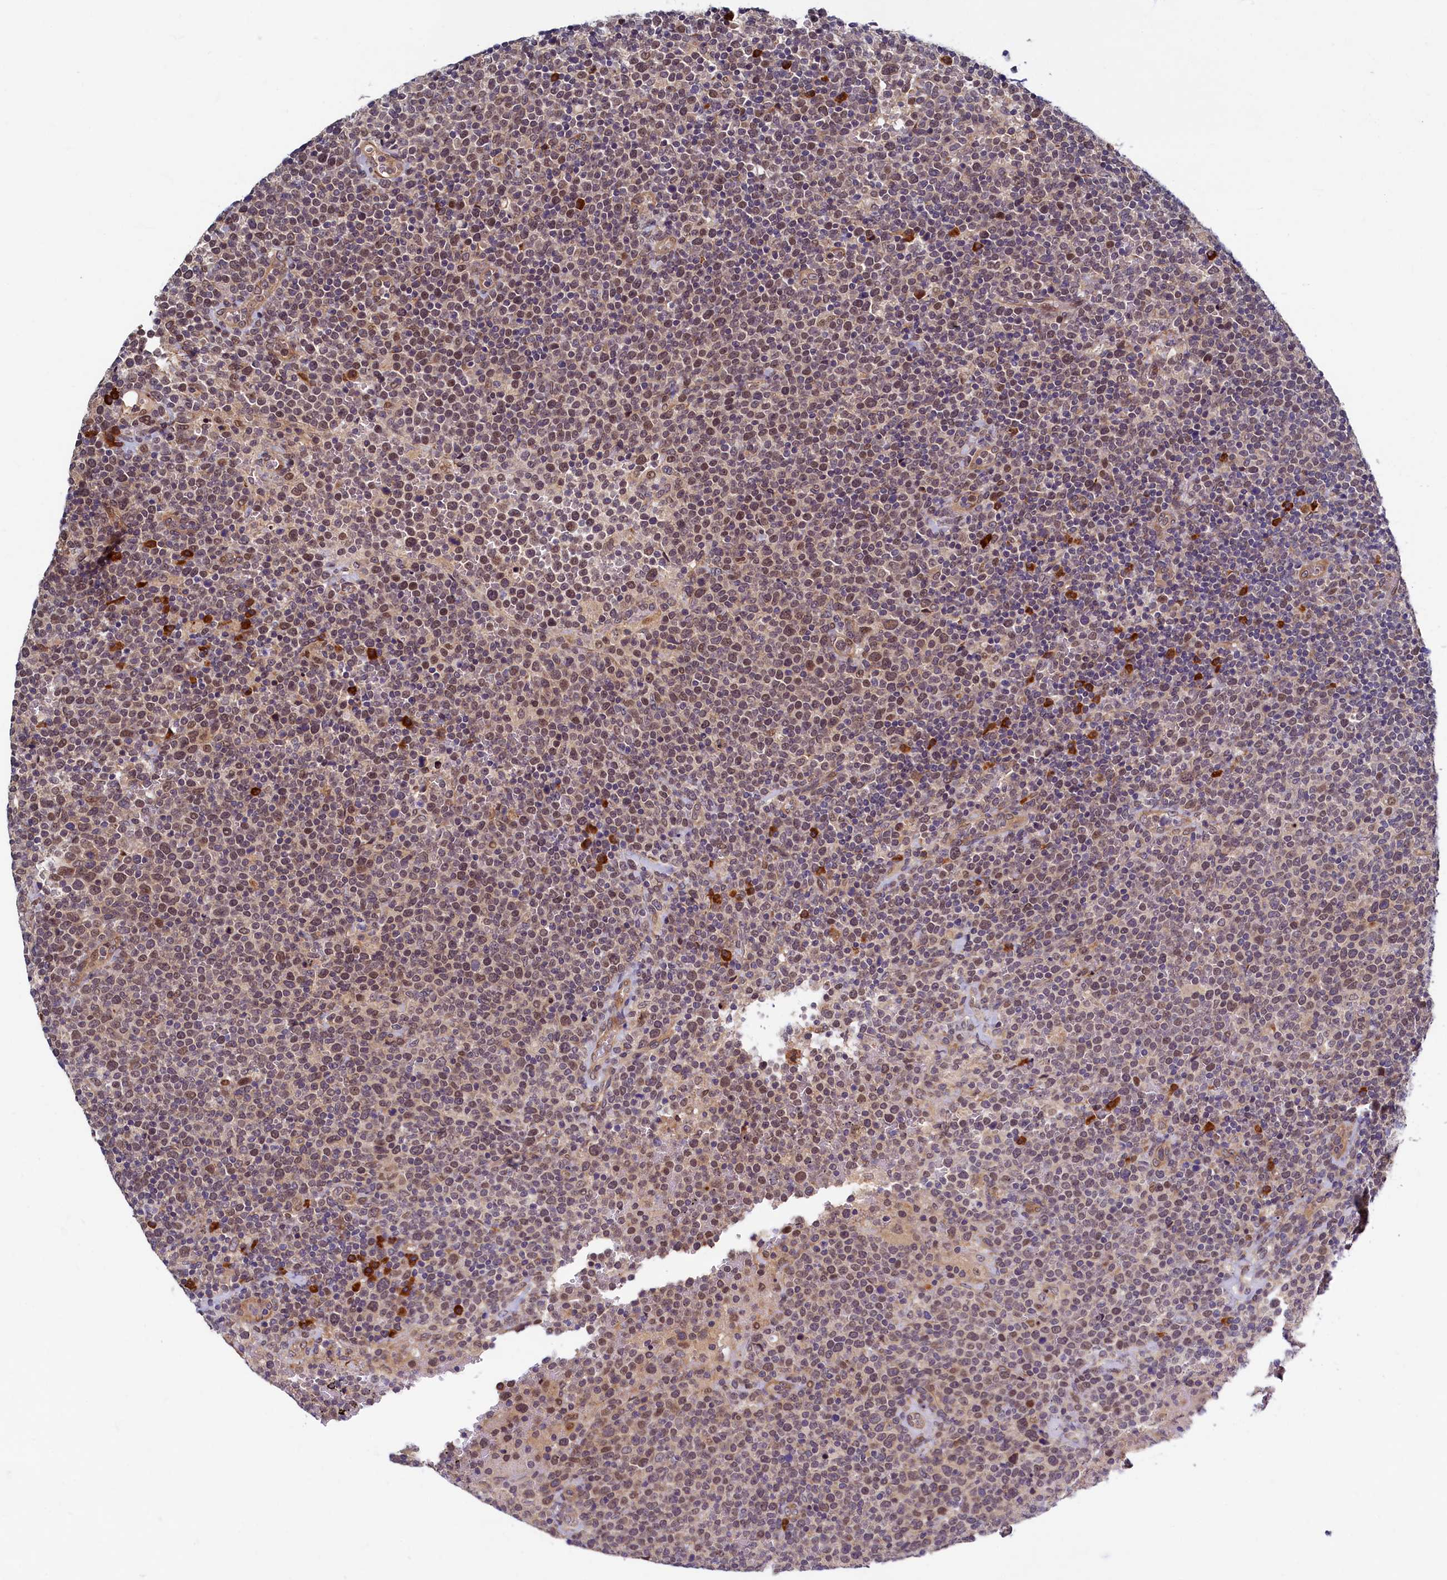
{"staining": {"intensity": "moderate", "quantity": "<25%", "location": "nuclear"}, "tissue": "lymphoma", "cell_type": "Tumor cells", "image_type": "cancer", "snomed": [{"axis": "morphology", "description": "Malignant lymphoma, non-Hodgkin's type, High grade"}, {"axis": "topography", "description": "Lymph node"}], "caption": "Immunohistochemistry (IHC) histopathology image of neoplastic tissue: human high-grade malignant lymphoma, non-Hodgkin's type stained using immunohistochemistry (IHC) shows low levels of moderate protein expression localized specifically in the nuclear of tumor cells, appearing as a nuclear brown color.", "gene": "SLC16A14", "patient": {"sex": "male", "age": 61}}